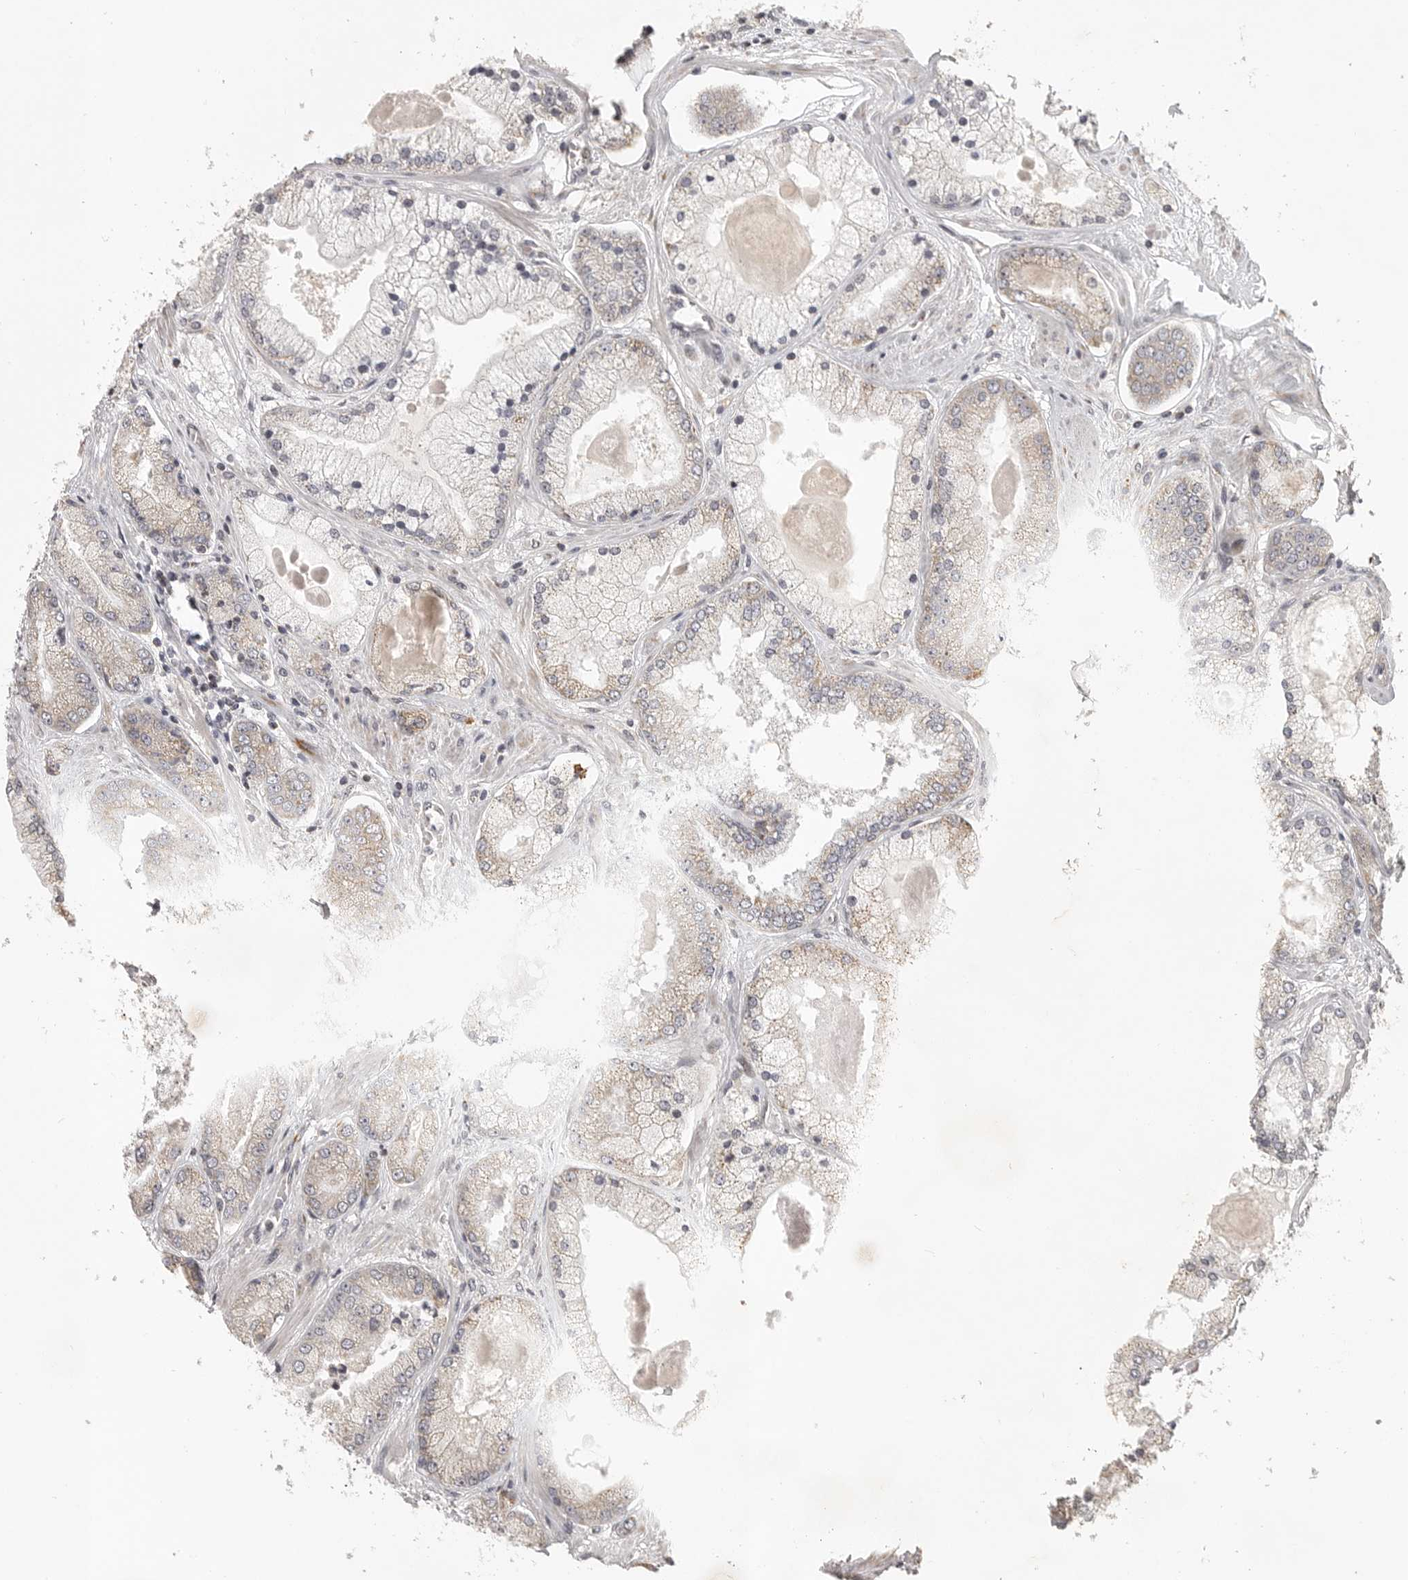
{"staining": {"intensity": "weak", "quantity": "<25%", "location": "cytoplasmic/membranous"}, "tissue": "prostate cancer", "cell_type": "Tumor cells", "image_type": "cancer", "snomed": [{"axis": "morphology", "description": "Adenocarcinoma, High grade"}, {"axis": "topography", "description": "Prostate"}], "caption": "Prostate cancer (high-grade adenocarcinoma) stained for a protein using immunohistochemistry shows no positivity tumor cells.", "gene": "POLE2", "patient": {"sex": "male", "age": 58}}